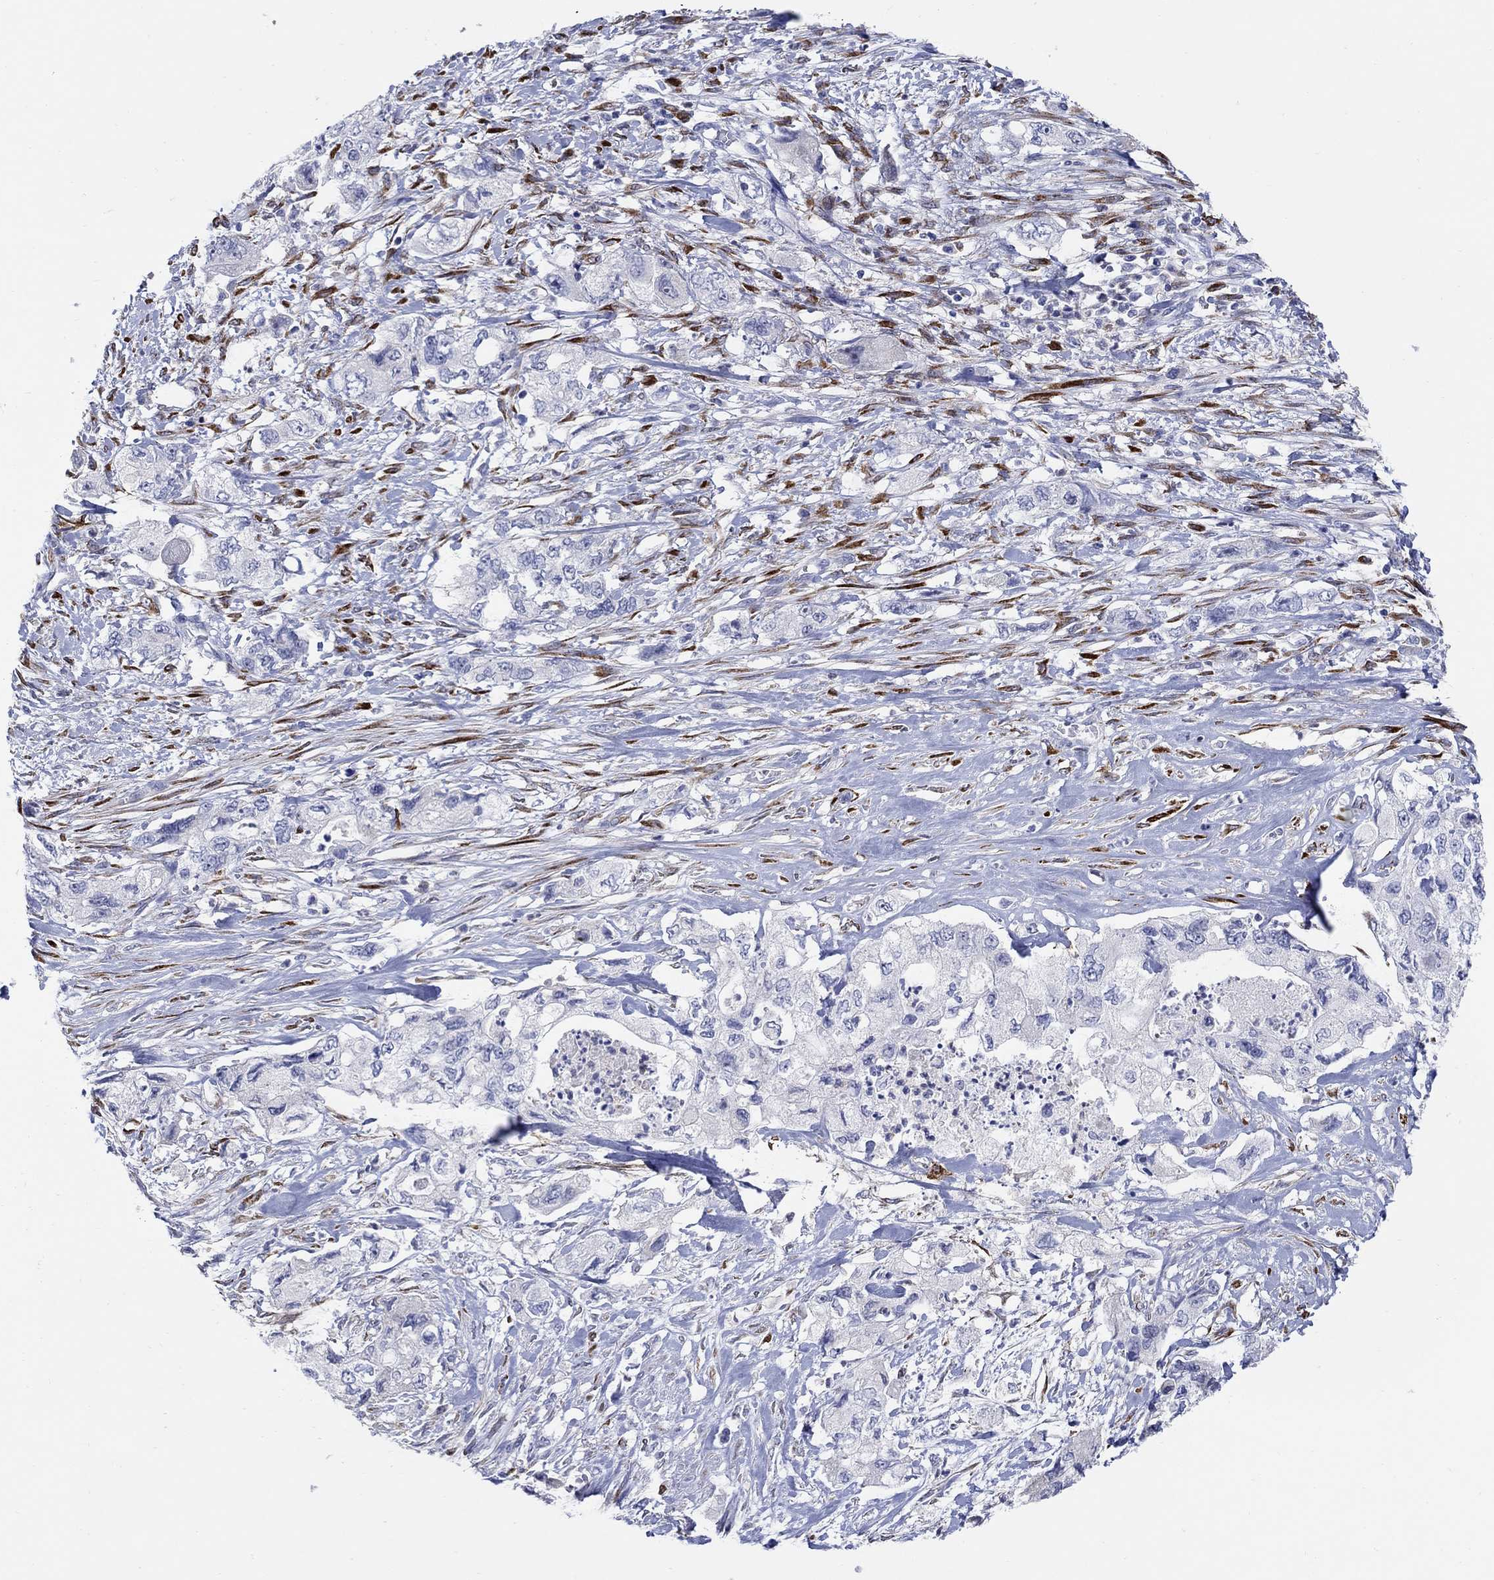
{"staining": {"intensity": "negative", "quantity": "none", "location": "none"}, "tissue": "pancreatic cancer", "cell_type": "Tumor cells", "image_type": "cancer", "snomed": [{"axis": "morphology", "description": "Adenocarcinoma, NOS"}, {"axis": "topography", "description": "Pancreas"}], "caption": "IHC of adenocarcinoma (pancreatic) shows no expression in tumor cells.", "gene": "REEP2", "patient": {"sex": "female", "age": 73}}